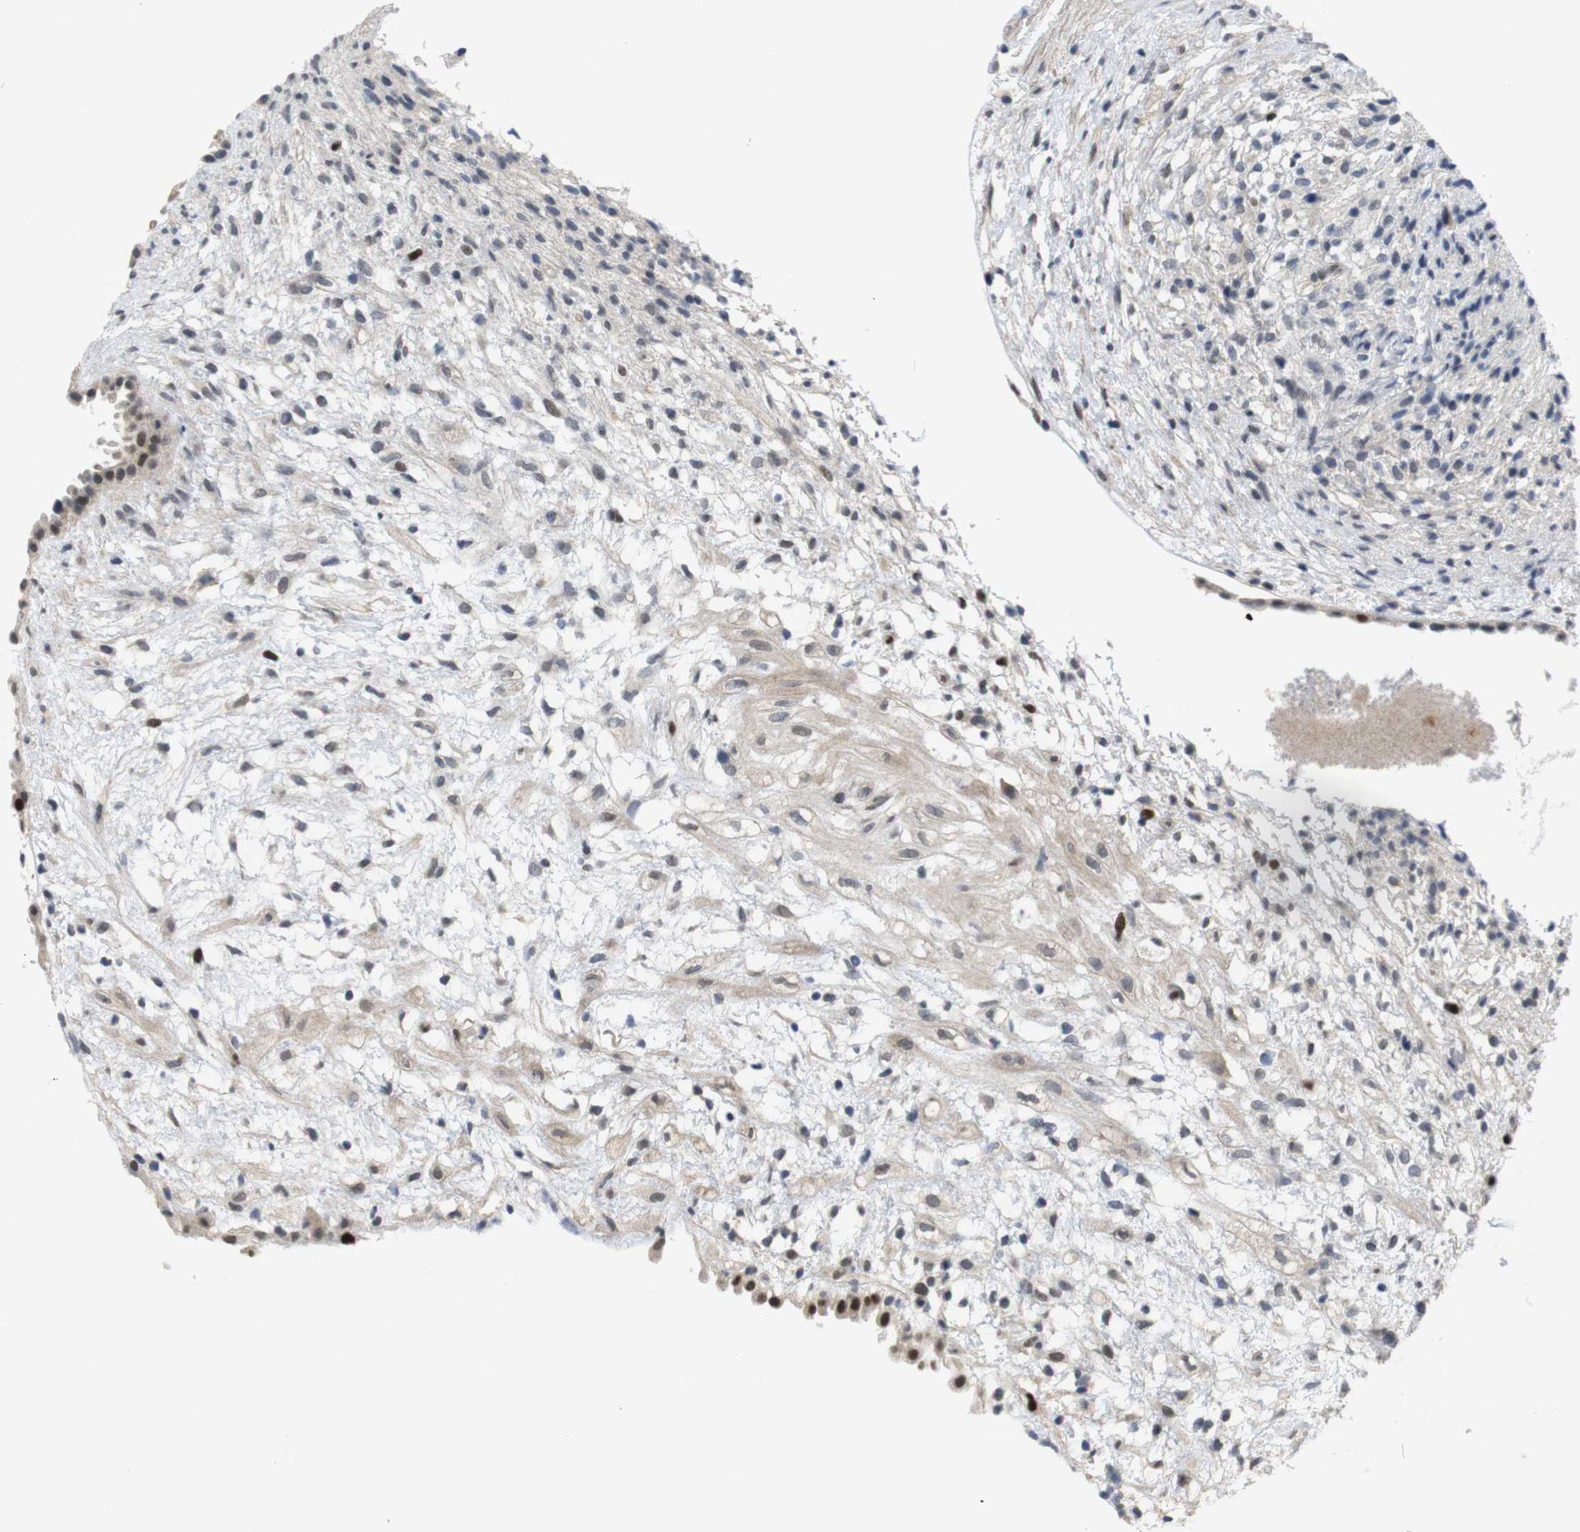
{"staining": {"intensity": "negative", "quantity": "none", "location": "none"}, "tissue": "ovary", "cell_type": "Ovarian stroma cells", "image_type": "normal", "snomed": [{"axis": "morphology", "description": "Normal tissue, NOS"}, {"axis": "morphology", "description": "Cyst, NOS"}, {"axis": "topography", "description": "Ovary"}], "caption": "Immunohistochemistry histopathology image of benign ovary: human ovary stained with DAB displays no significant protein positivity in ovarian stroma cells. Brightfield microscopy of IHC stained with DAB (brown) and hematoxylin (blue), captured at high magnification.", "gene": "SKP2", "patient": {"sex": "female", "age": 18}}